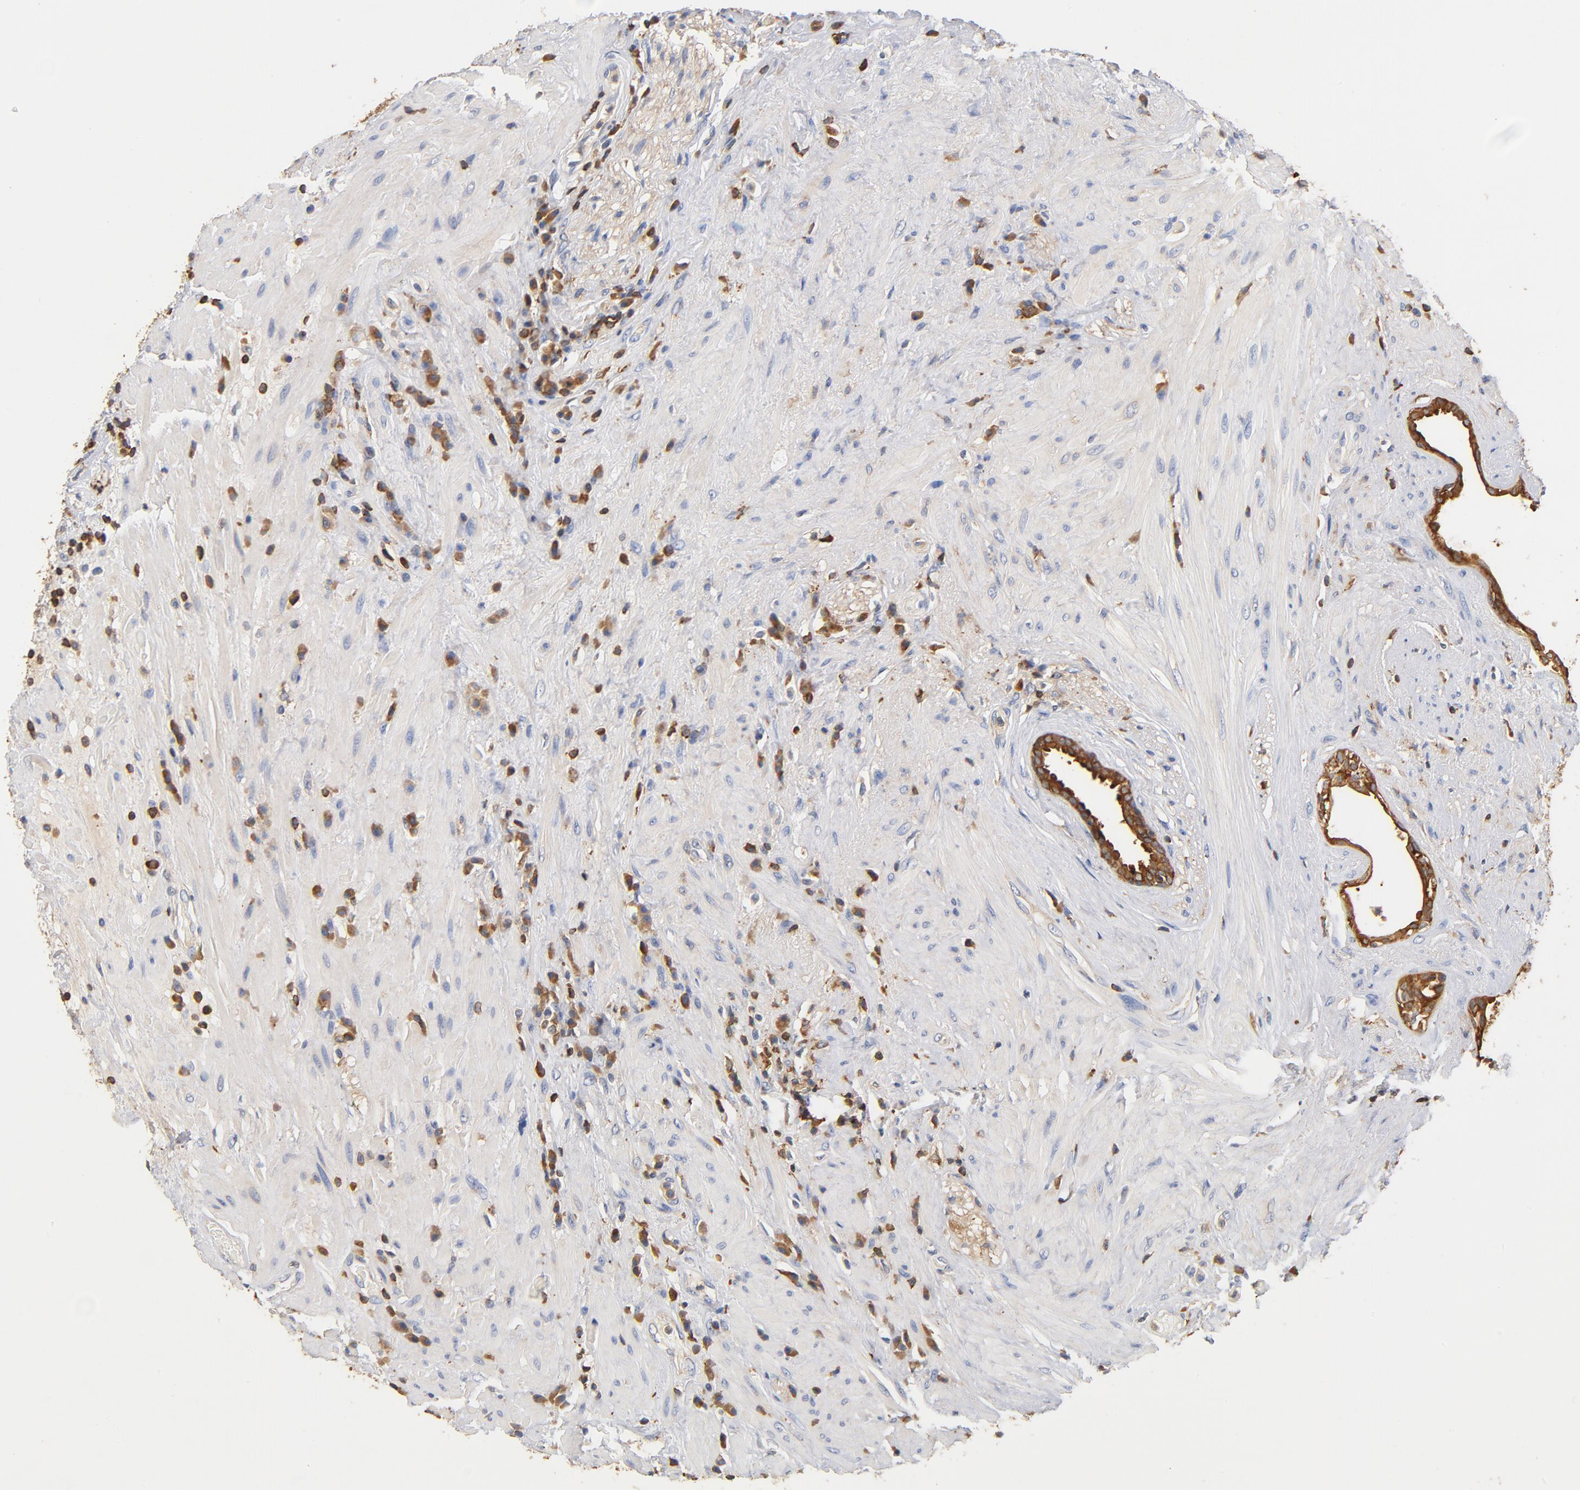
{"staining": {"intensity": "strong", "quantity": ">75%", "location": "cytoplasmic/membranous"}, "tissue": "seminal vesicle", "cell_type": "Glandular cells", "image_type": "normal", "snomed": [{"axis": "morphology", "description": "Normal tissue, NOS"}, {"axis": "topography", "description": "Seminal veicle"}], "caption": "This micrograph demonstrates immunohistochemistry (IHC) staining of normal human seminal vesicle, with high strong cytoplasmic/membranous staining in approximately >75% of glandular cells.", "gene": "EZR", "patient": {"sex": "male", "age": 61}}